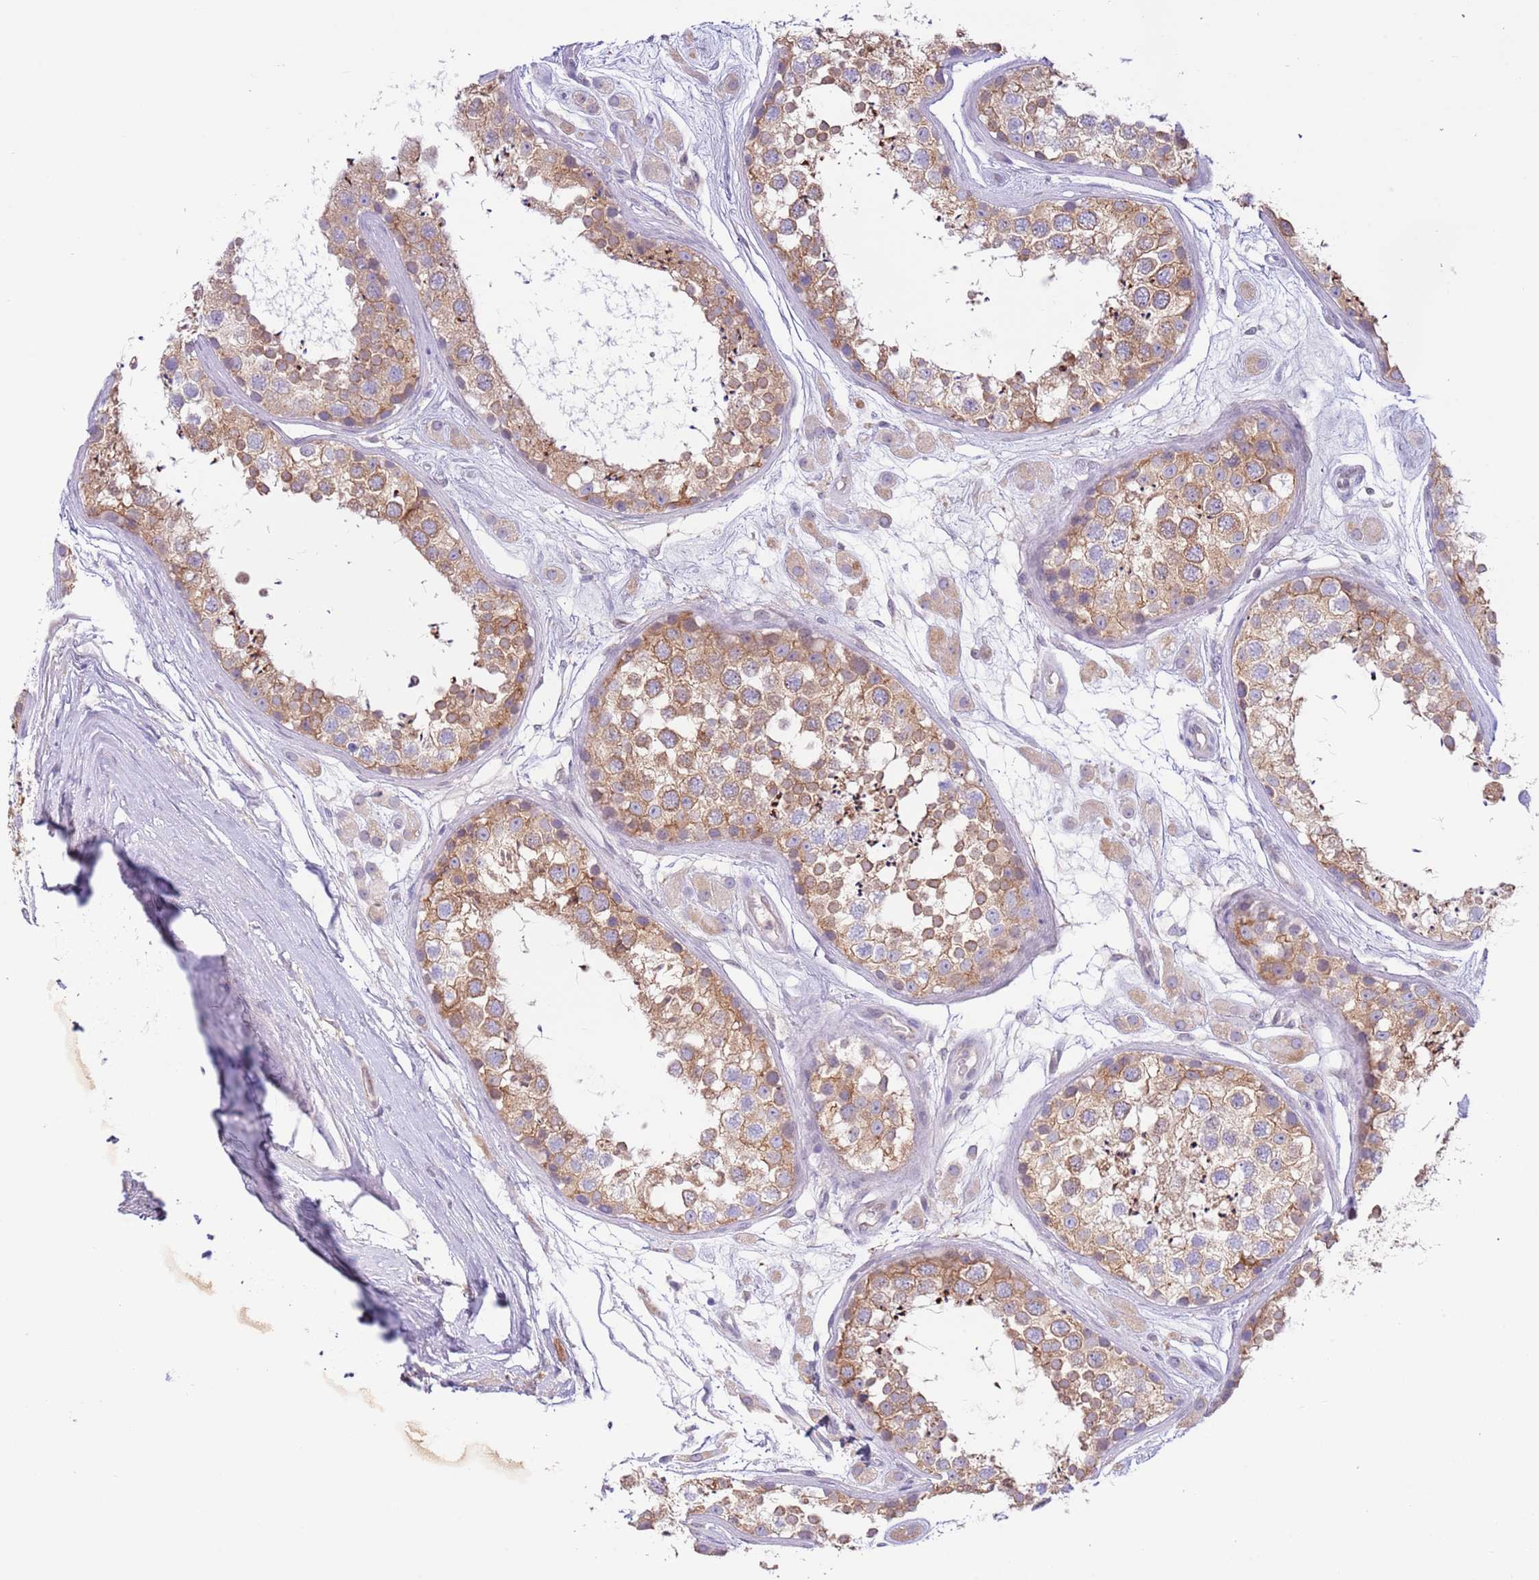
{"staining": {"intensity": "moderate", "quantity": ">75%", "location": "cytoplasmic/membranous"}, "tissue": "testis", "cell_type": "Cells in seminiferous ducts", "image_type": "normal", "snomed": [{"axis": "morphology", "description": "Normal tissue, NOS"}, {"axis": "topography", "description": "Testis"}], "caption": "There is medium levels of moderate cytoplasmic/membranous positivity in cells in seminiferous ducts of normal testis, as demonstrated by immunohistochemical staining (brown color).", "gene": "EBPL", "patient": {"sex": "male", "age": 25}}